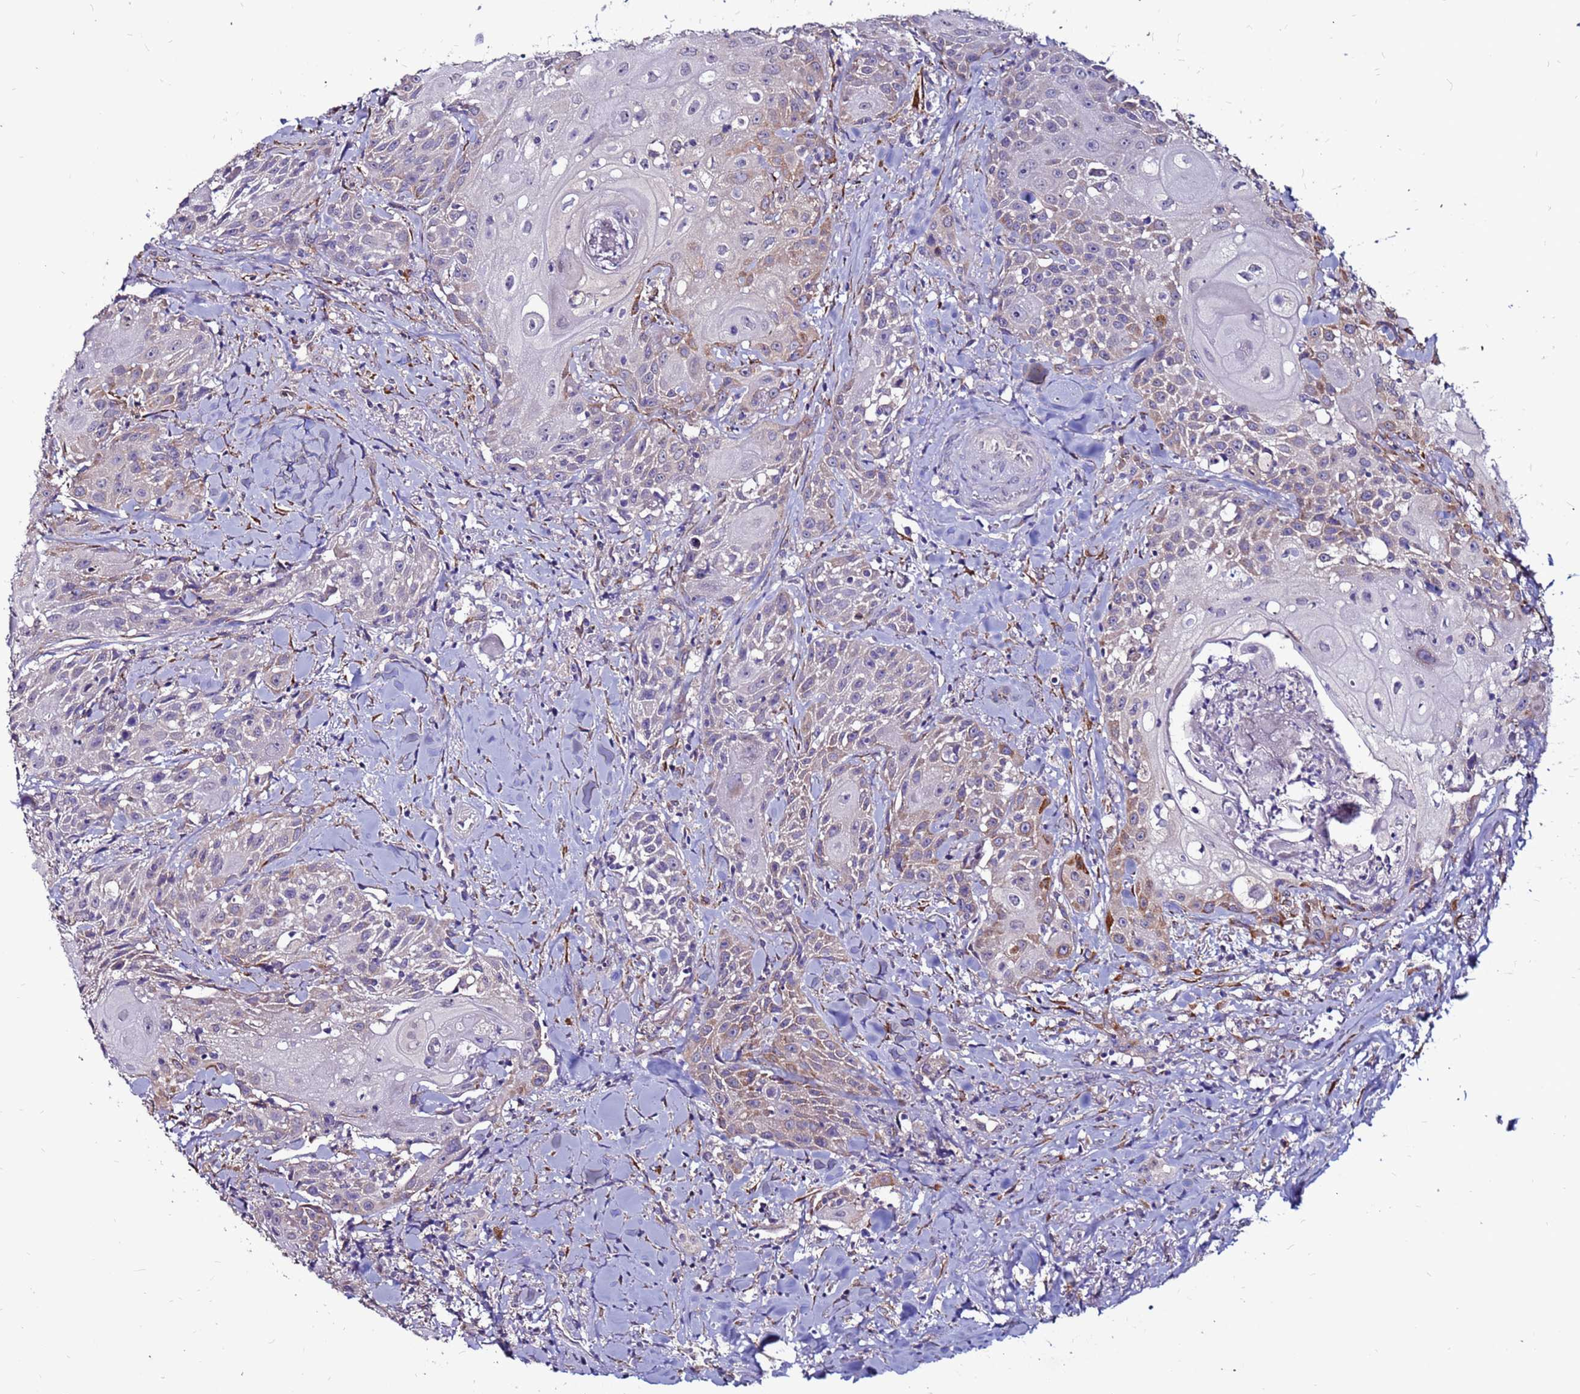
{"staining": {"intensity": "moderate", "quantity": "25%-75%", "location": "cytoplasmic/membranous"}, "tissue": "head and neck cancer", "cell_type": "Tumor cells", "image_type": "cancer", "snomed": [{"axis": "morphology", "description": "Squamous cell carcinoma, NOS"}, {"axis": "topography", "description": "Oral tissue"}, {"axis": "topography", "description": "Head-Neck"}], "caption": "IHC (DAB (3,3'-diaminobenzidine)) staining of human head and neck cancer (squamous cell carcinoma) displays moderate cytoplasmic/membranous protein expression in about 25%-75% of tumor cells. (Brightfield microscopy of DAB IHC at high magnification).", "gene": "SLC44A3", "patient": {"sex": "female", "age": 82}}